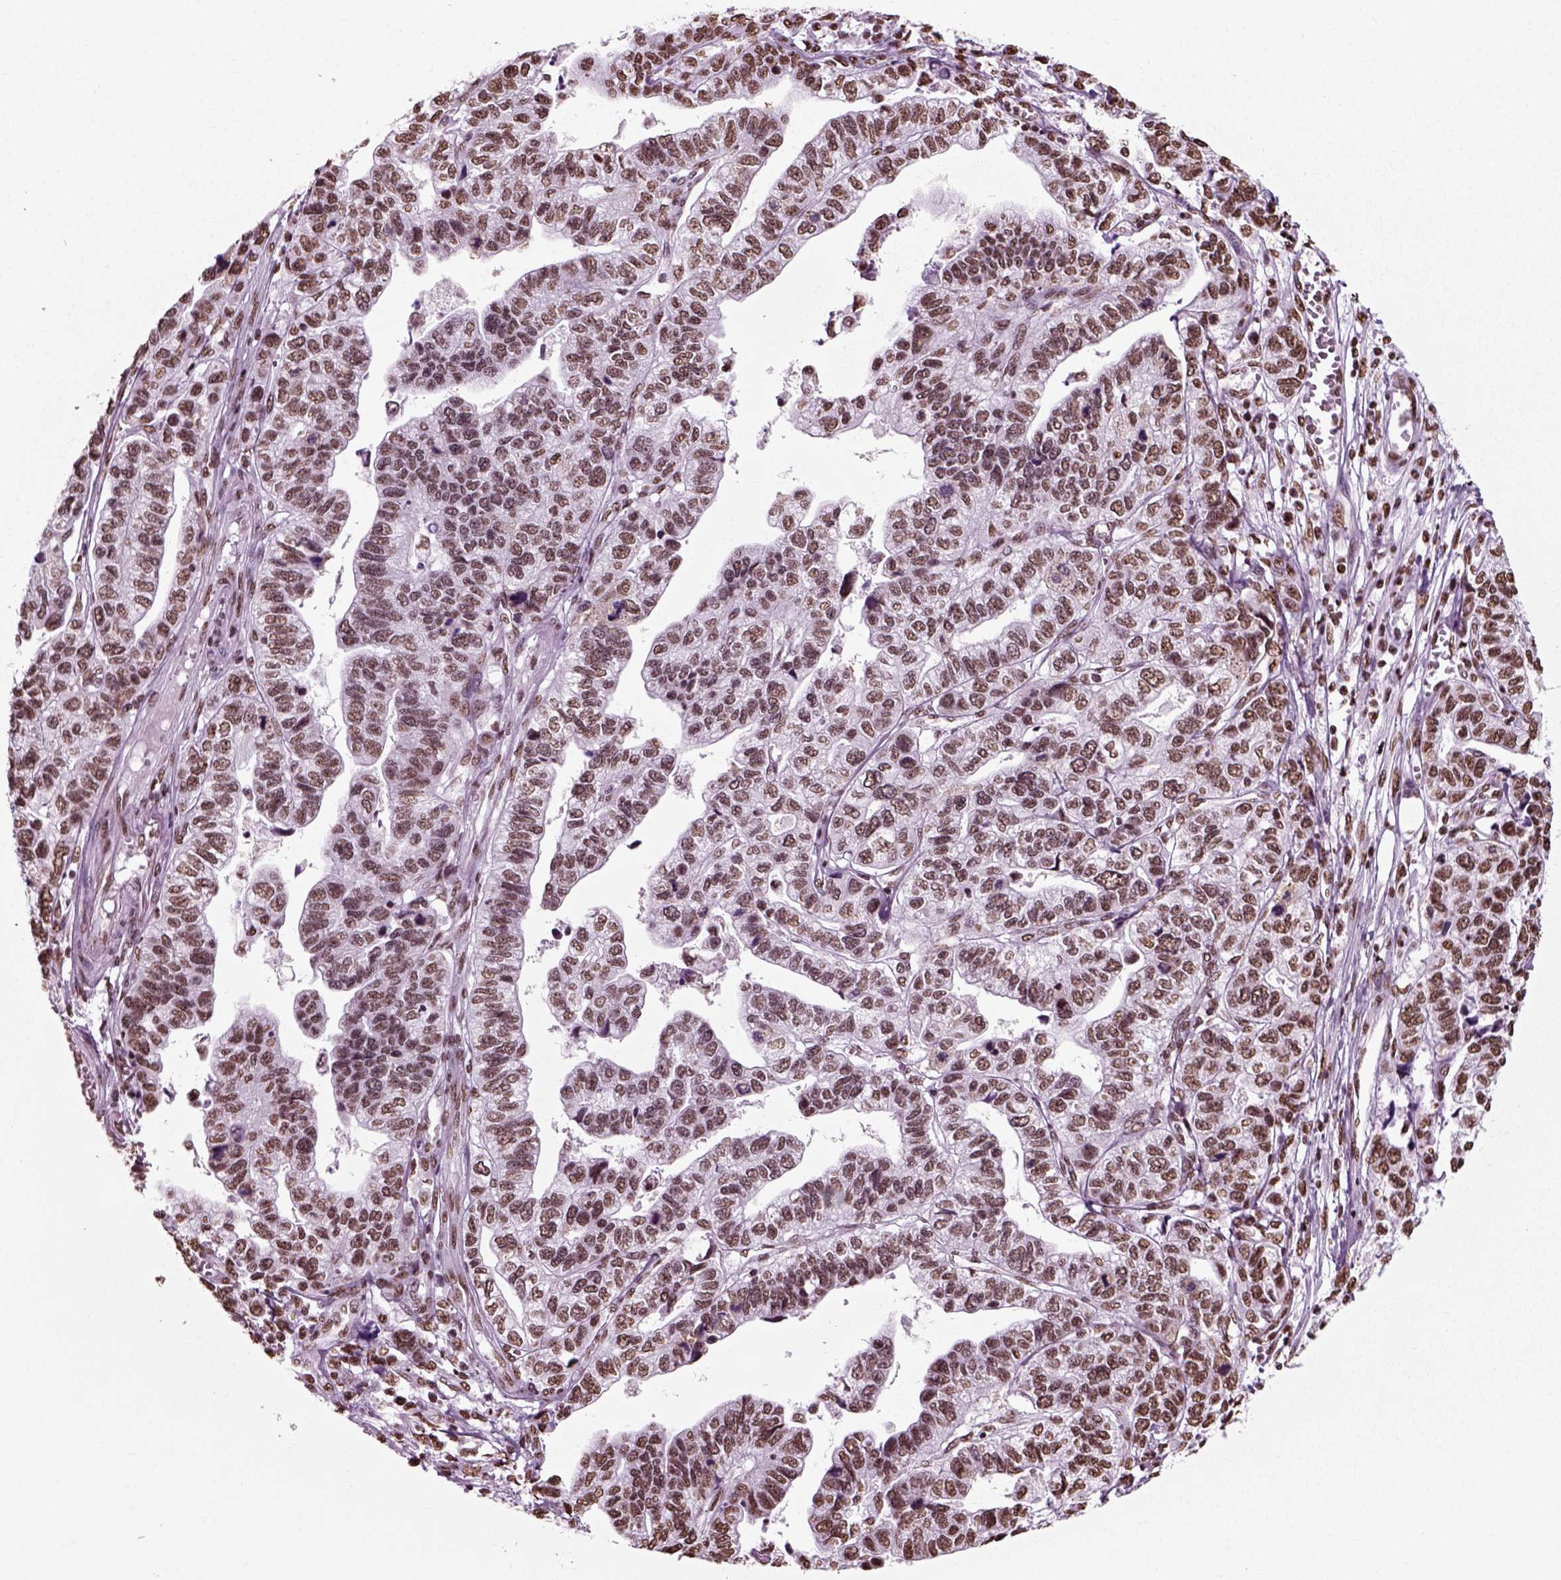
{"staining": {"intensity": "moderate", "quantity": "25%-75%", "location": "nuclear"}, "tissue": "stomach cancer", "cell_type": "Tumor cells", "image_type": "cancer", "snomed": [{"axis": "morphology", "description": "Adenocarcinoma, NOS"}, {"axis": "topography", "description": "Stomach, upper"}], "caption": "Immunohistochemistry micrograph of neoplastic tissue: human stomach adenocarcinoma stained using IHC displays medium levels of moderate protein expression localized specifically in the nuclear of tumor cells, appearing as a nuclear brown color.", "gene": "POLR1H", "patient": {"sex": "female", "age": 67}}